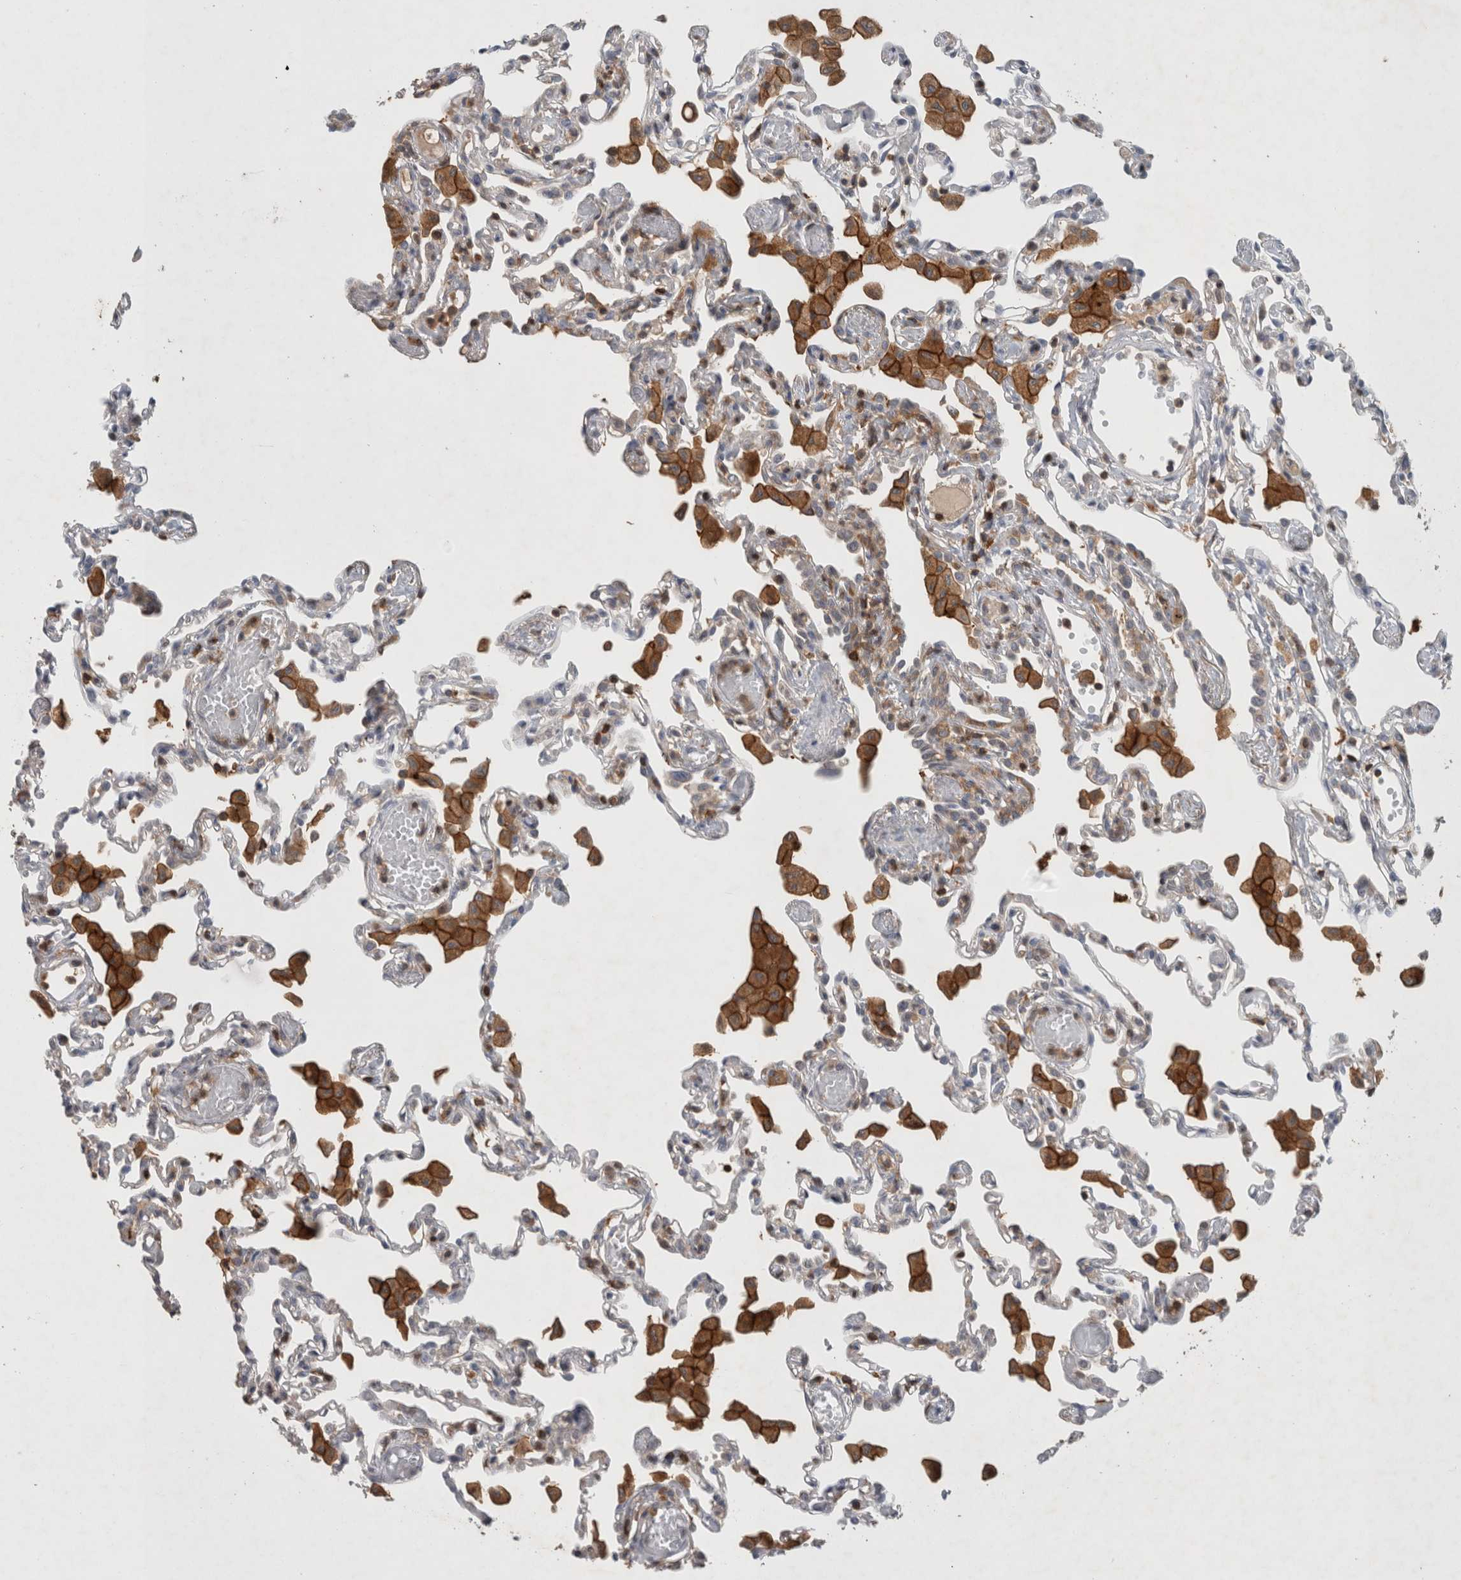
{"staining": {"intensity": "negative", "quantity": "none", "location": "none"}, "tissue": "lung", "cell_type": "Alveolar cells", "image_type": "normal", "snomed": [{"axis": "morphology", "description": "Normal tissue, NOS"}, {"axis": "topography", "description": "Bronchus"}, {"axis": "topography", "description": "Lung"}], "caption": "Immunohistochemistry of benign human lung demonstrates no positivity in alveolar cells.", "gene": "GFRA2", "patient": {"sex": "female", "age": 49}}